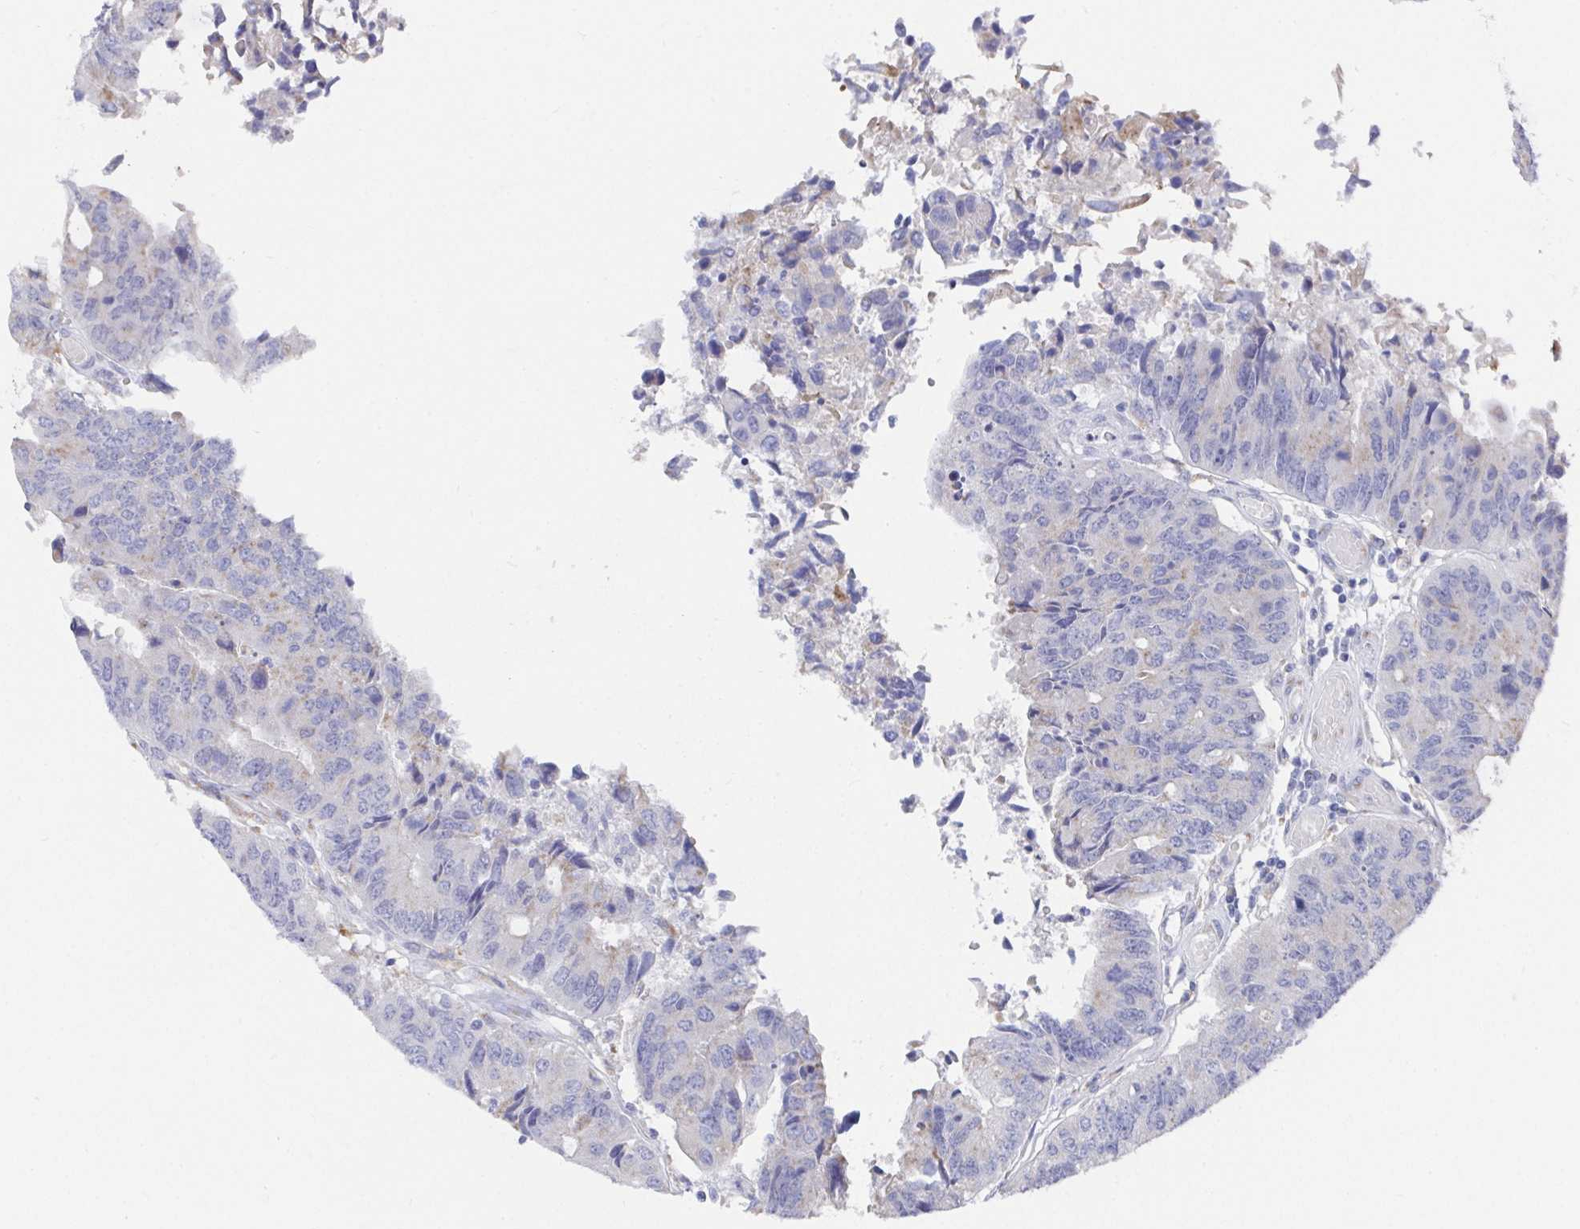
{"staining": {"intensity": "negative", "quantity": "none", "location": "none"}, "tissue": "colorectal cancer", "cell_type": "Tumor cells", "image_type": "cancer", "snomed": [{"axis": "morphology", "description": "Adenocarcinoma, NOS"}, {"axis": "topography", "description": "Colon"}], "caption": "Immunohistochemical staining of human colorectal adenocarcinoma displays no significant staining in tumor cells.", "gene": "TAS2R39", "patient": {"sex": "female", "age": 67}}